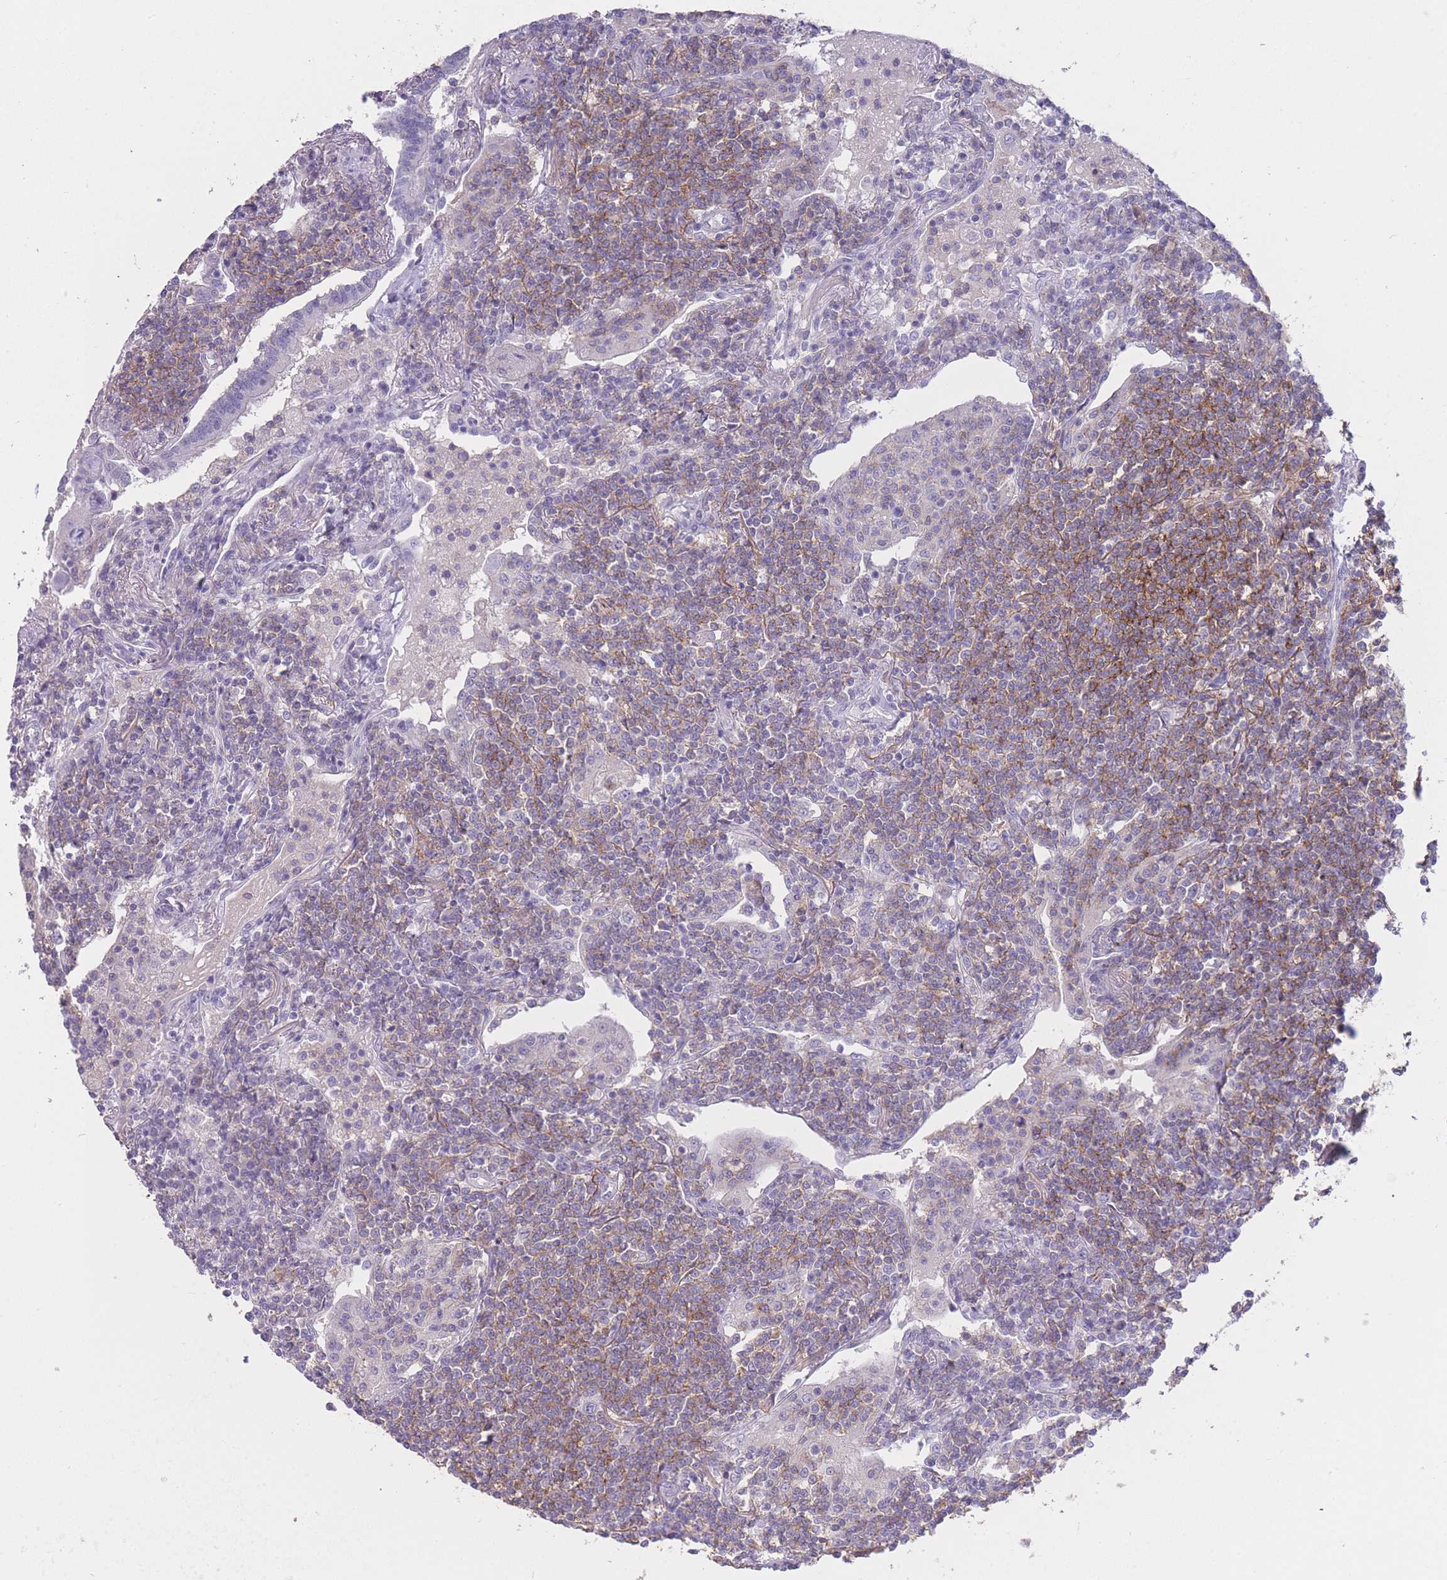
{"staining": {"intensity": "moderate", "quantity": "25%-75%", "location": "cytoplasmic/membranous"}, "tissue": "lymphoma", "cell_type": "Tumor cells", "image_type": "cancer", "snomed": [{"axis": "morphology", "description": "Malignant lymphoma, non-Hodgkin's type, Low grade"}, {"axis": "topography", "description": "Lung"}], "caption": "Lymphoma stained with immunohistochemistry (IHC) demonstrates moderate cytoplasmic/membranous staining in about 25%-75% of tumor cells.", "gene": "CD37", "patient": {"sex": "female", "age": 71}}